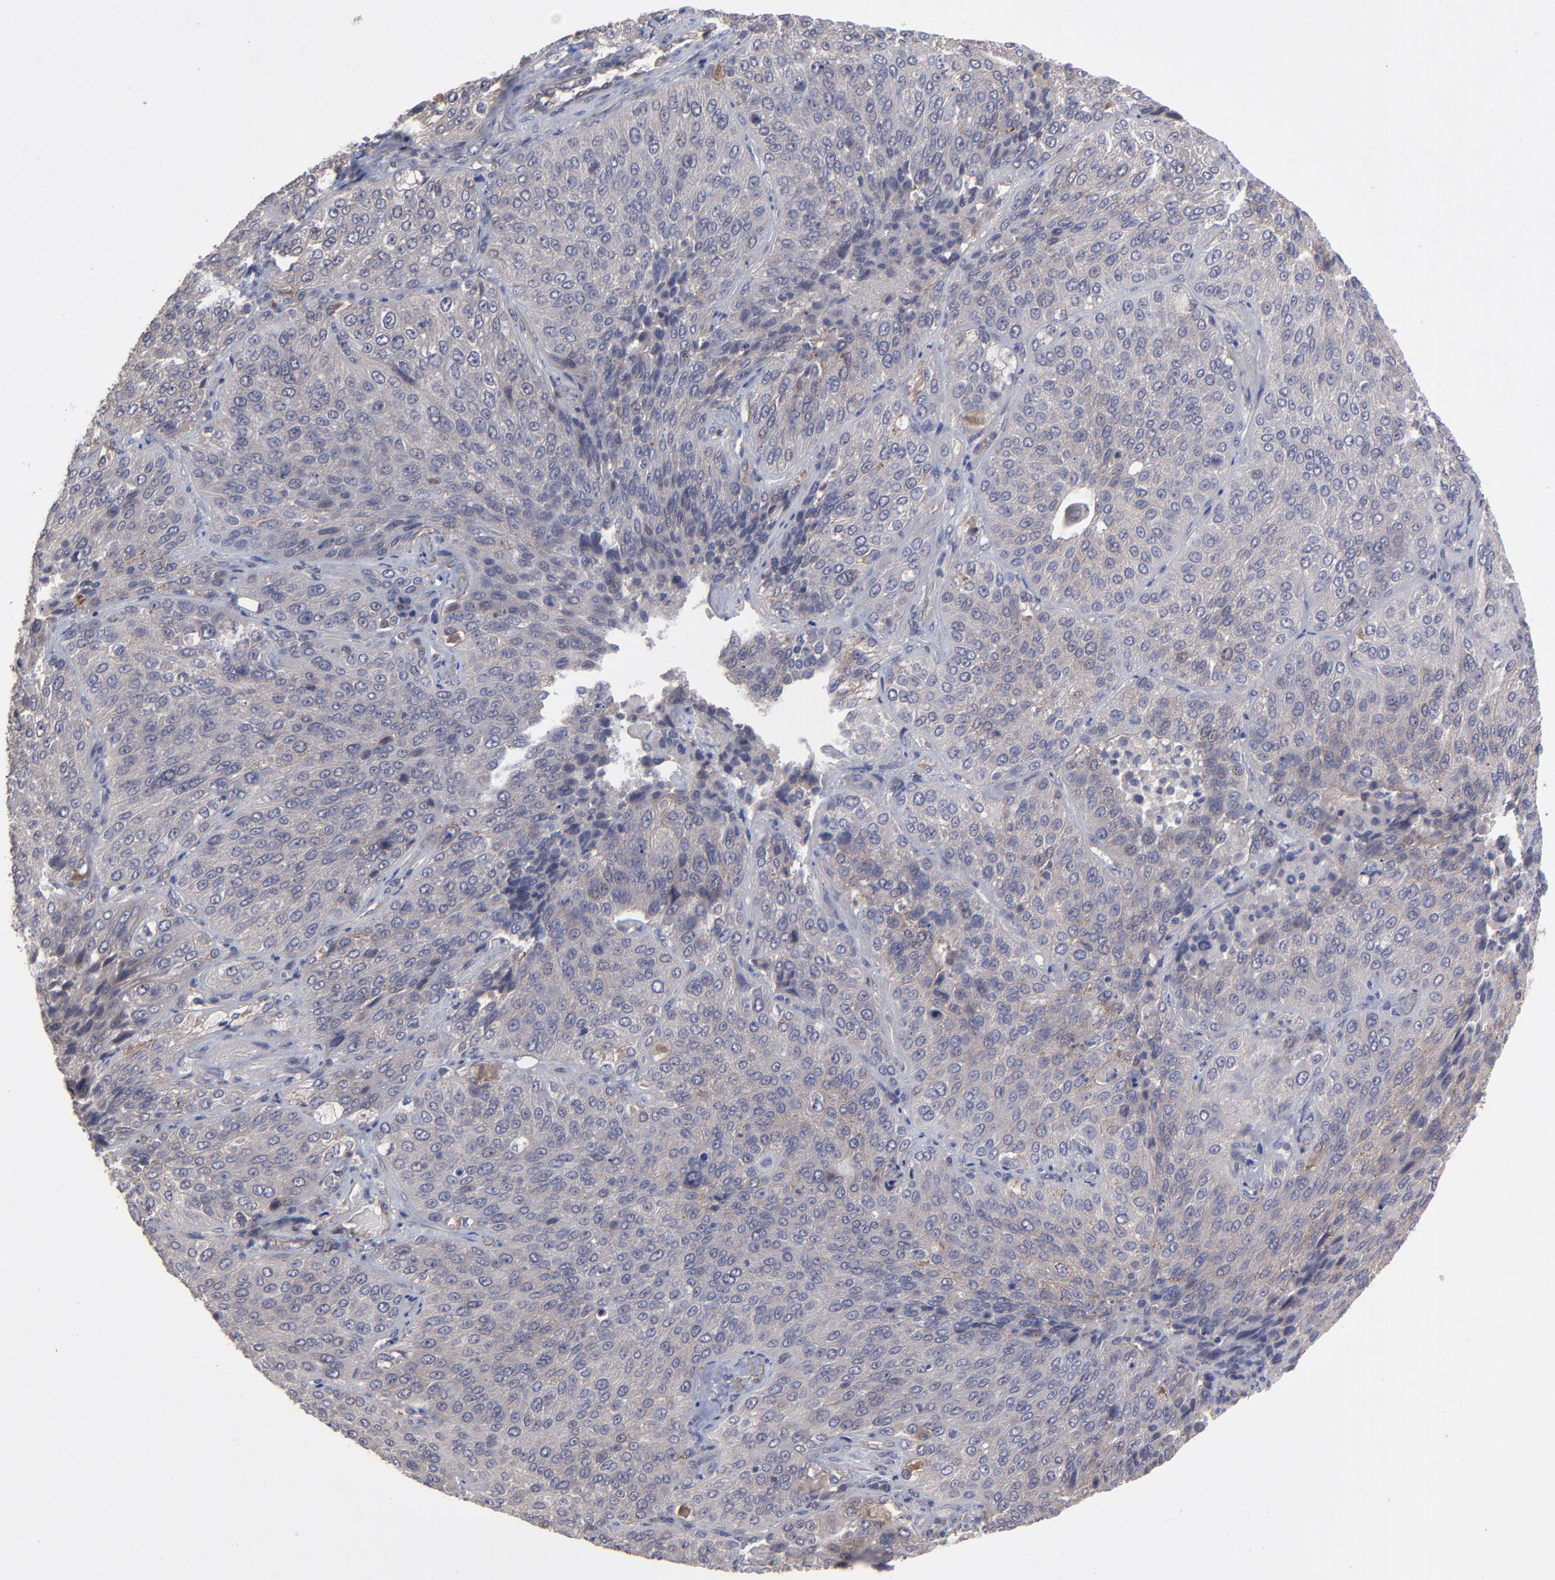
{"staining": {"intensity": "weak", "quantity": "<25%", "location": "cytoplasmic/membranous"}, "tissue": "lung cancer", "cell_type": "Tumor cells", "image_type": "cancer", "snomed": [{"axis": "morphology", "description": "Squamous cell carcinoma, NOS"}, {"axis": "topography", "description": "Lung"}], "caption": "The histopathology image reveals no staining of tumor cells in lung squamous cell carcinoma.", "gene": "ZNF780B", "patient": {"sex": "male", "age": 54}}